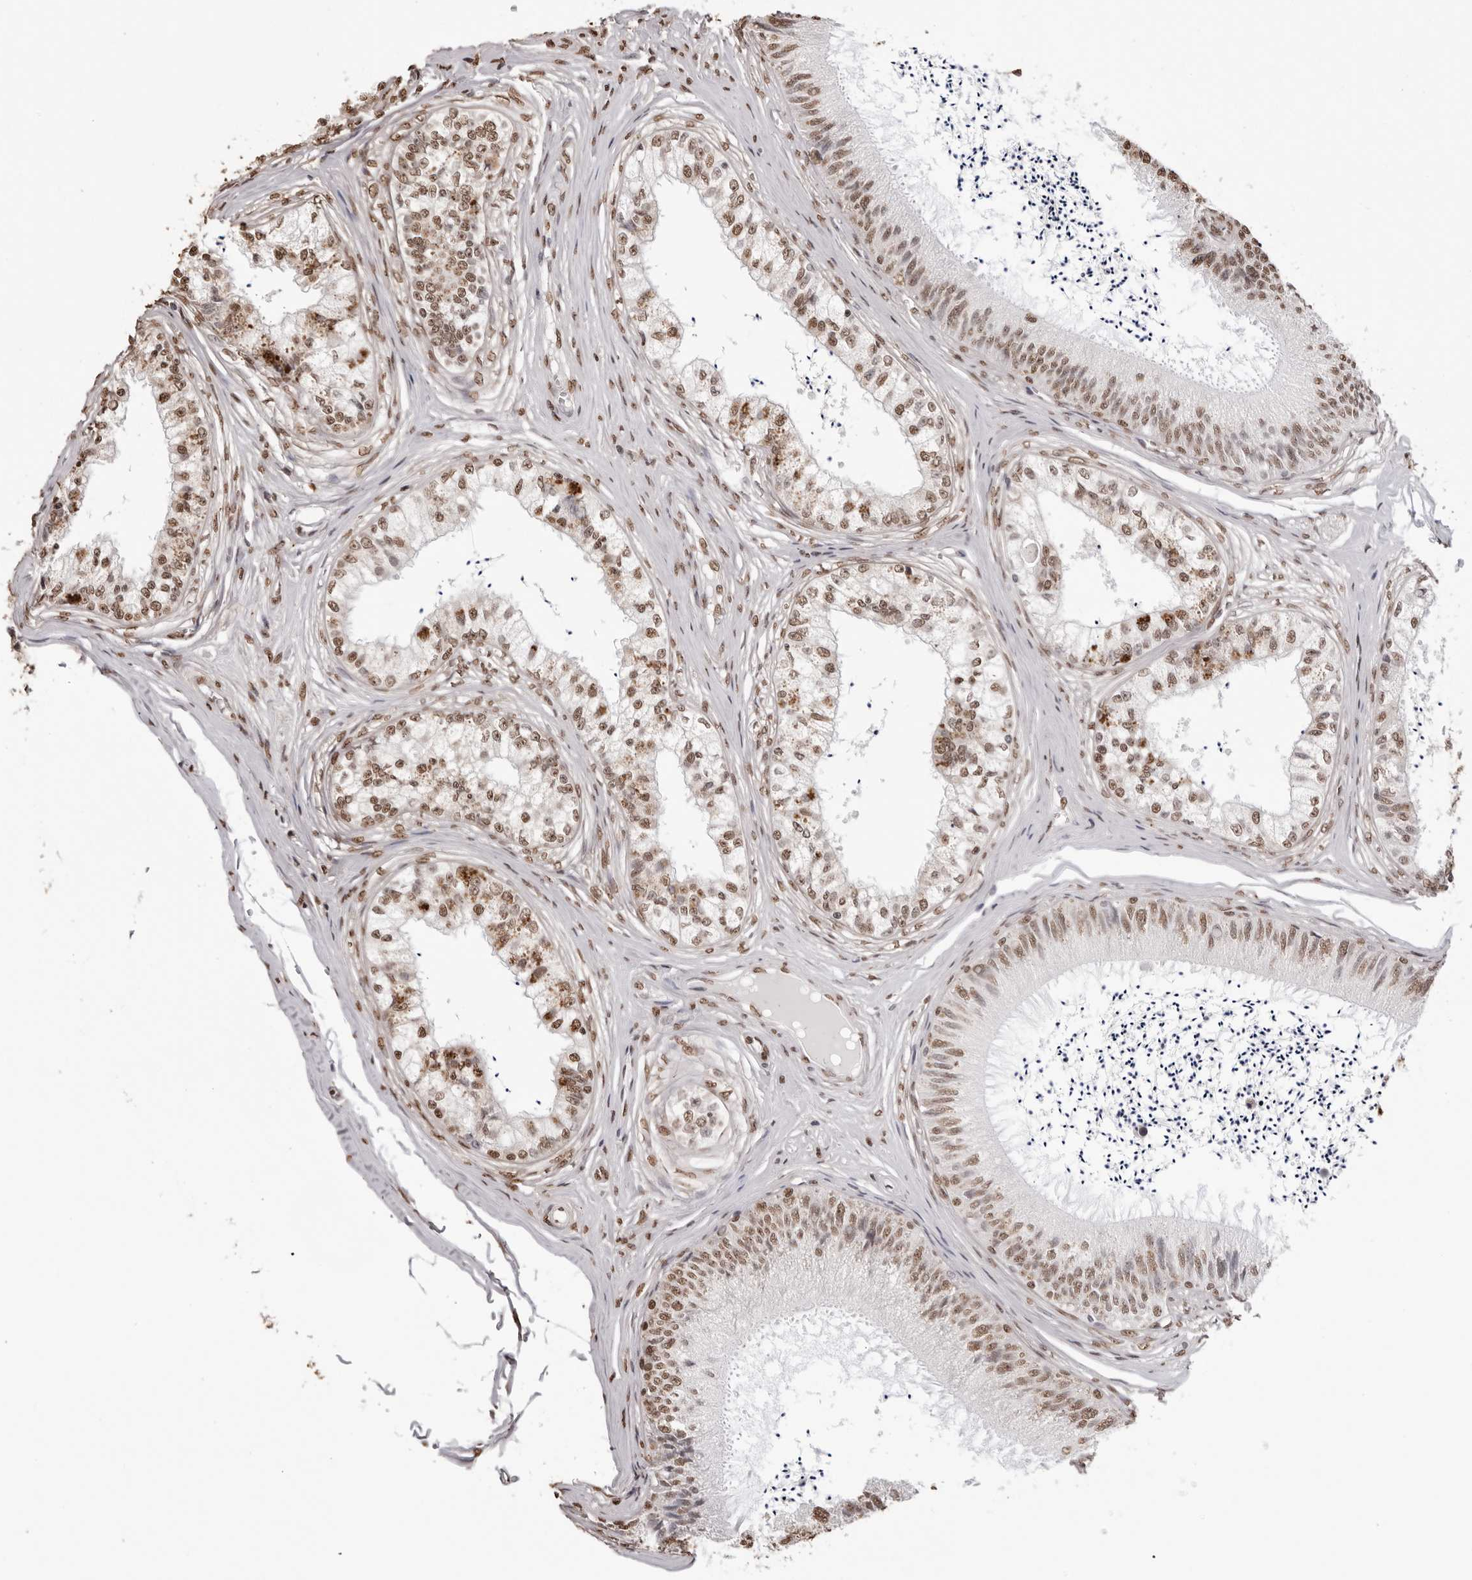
{"staining": {"intensity": "moderate", "quantity": ">75%", "location": "nuclear"}, "tissue": "epididymis", "cell_type": "Glandular cells", "image_type": "normal", "snomed": [{"axis": "morphology", "description": "Normal tissue, NOS"}, {"axis": "topography", "description": "Epididymis"}], "caption": "Immunohistochemistry (IHC) image of benign human epididymis stained for a protein (brown), which exhibits medium levels of moderate nuclear expression in approximately >75% of glandular cells.", "gene": "OLIG3", "patient": {"sex": "male", "age": 79}}